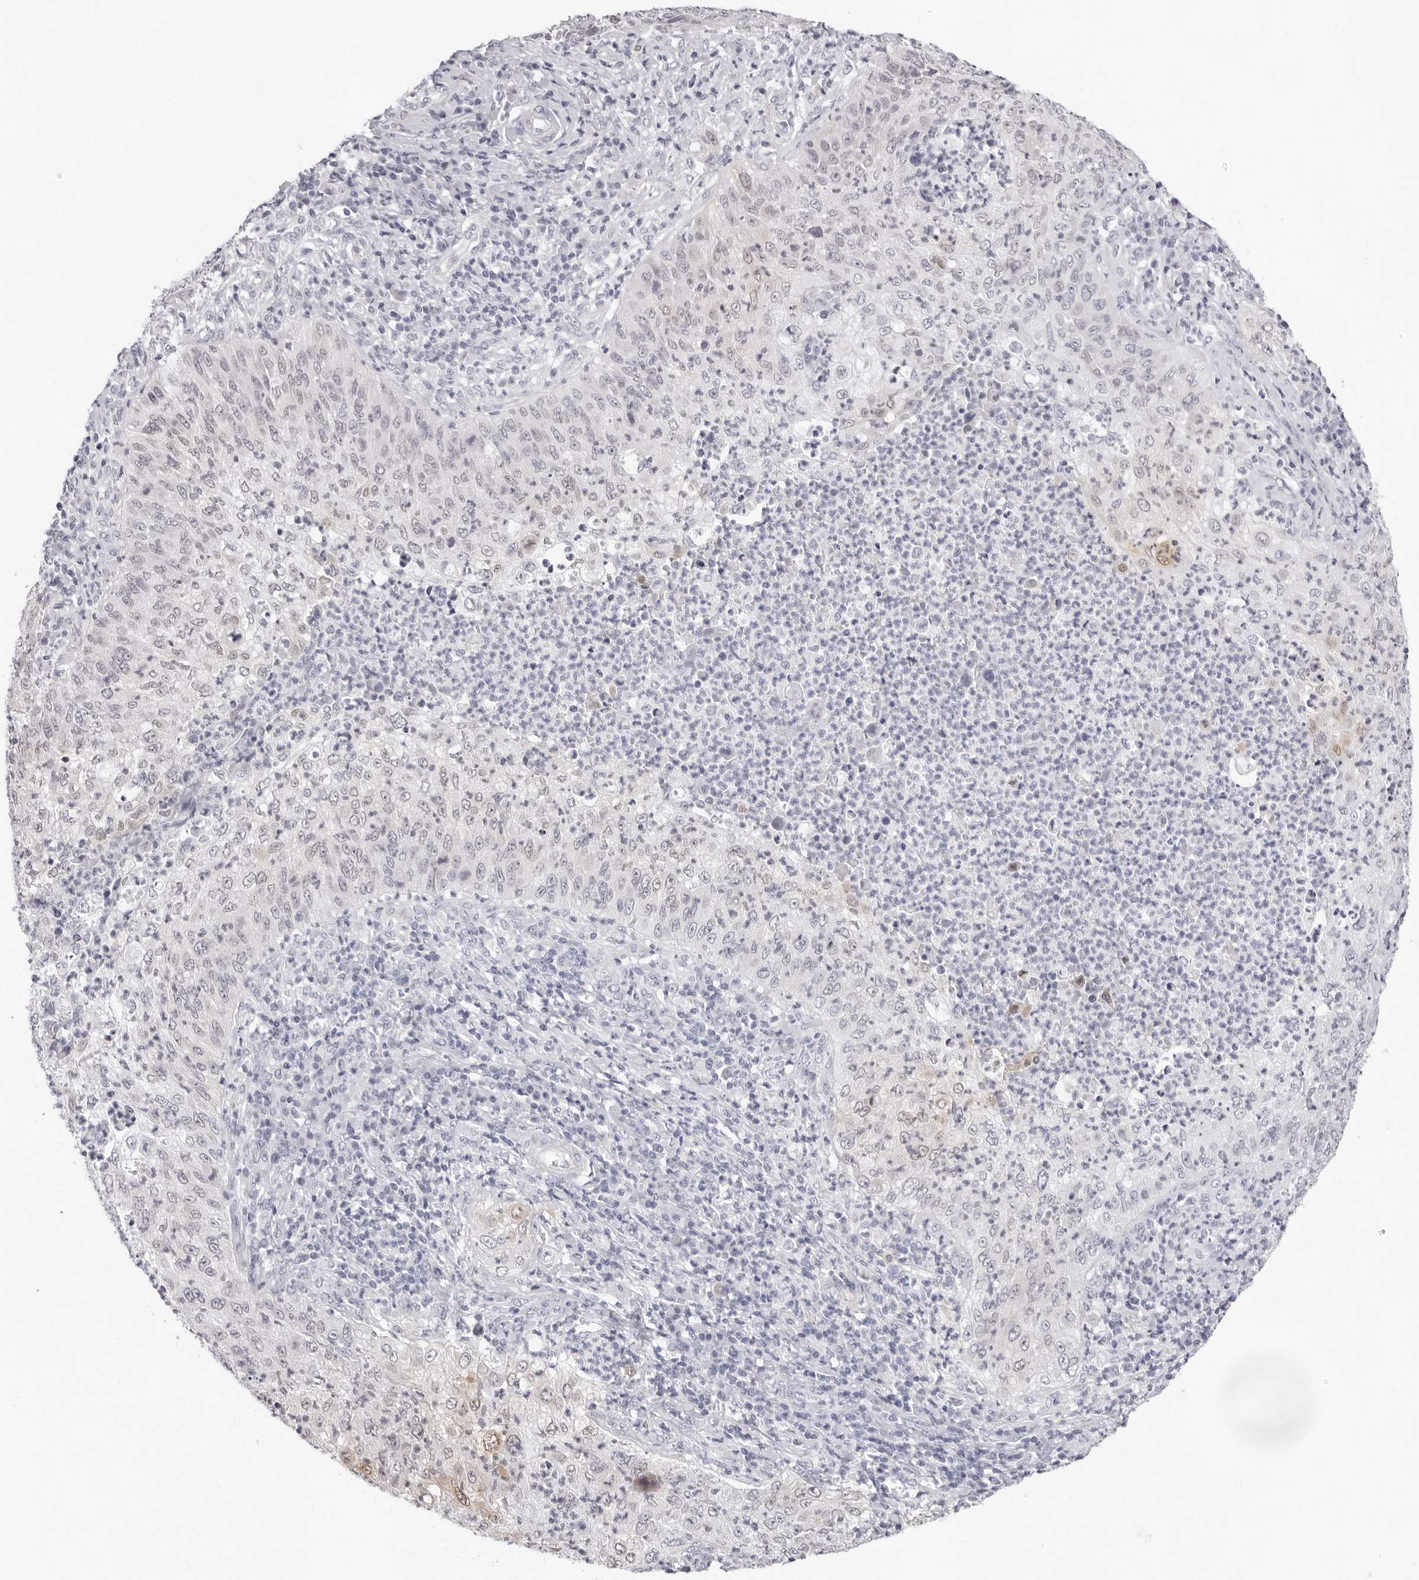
{"staining": {"intensity": "negative", "quantity": "none", "location": "none"}, "tissue": "cervical cancer", "cell_type": "Tumor cells", "image_type": "cancer", "snomed": [{"axis": "morphology", "description": "Squamous cell carcinoma, NOS"}, {"axis": "topography", "description": "Cervix"}], "caption": "Immunohistochemistry photomicrograph of human squamous cell carcinoma (cervical) stained for a protein (brown), which exhibits no expression in tumor cells.", "gene": "FDPS", "patient": {"sex": "female", "age": 30}}